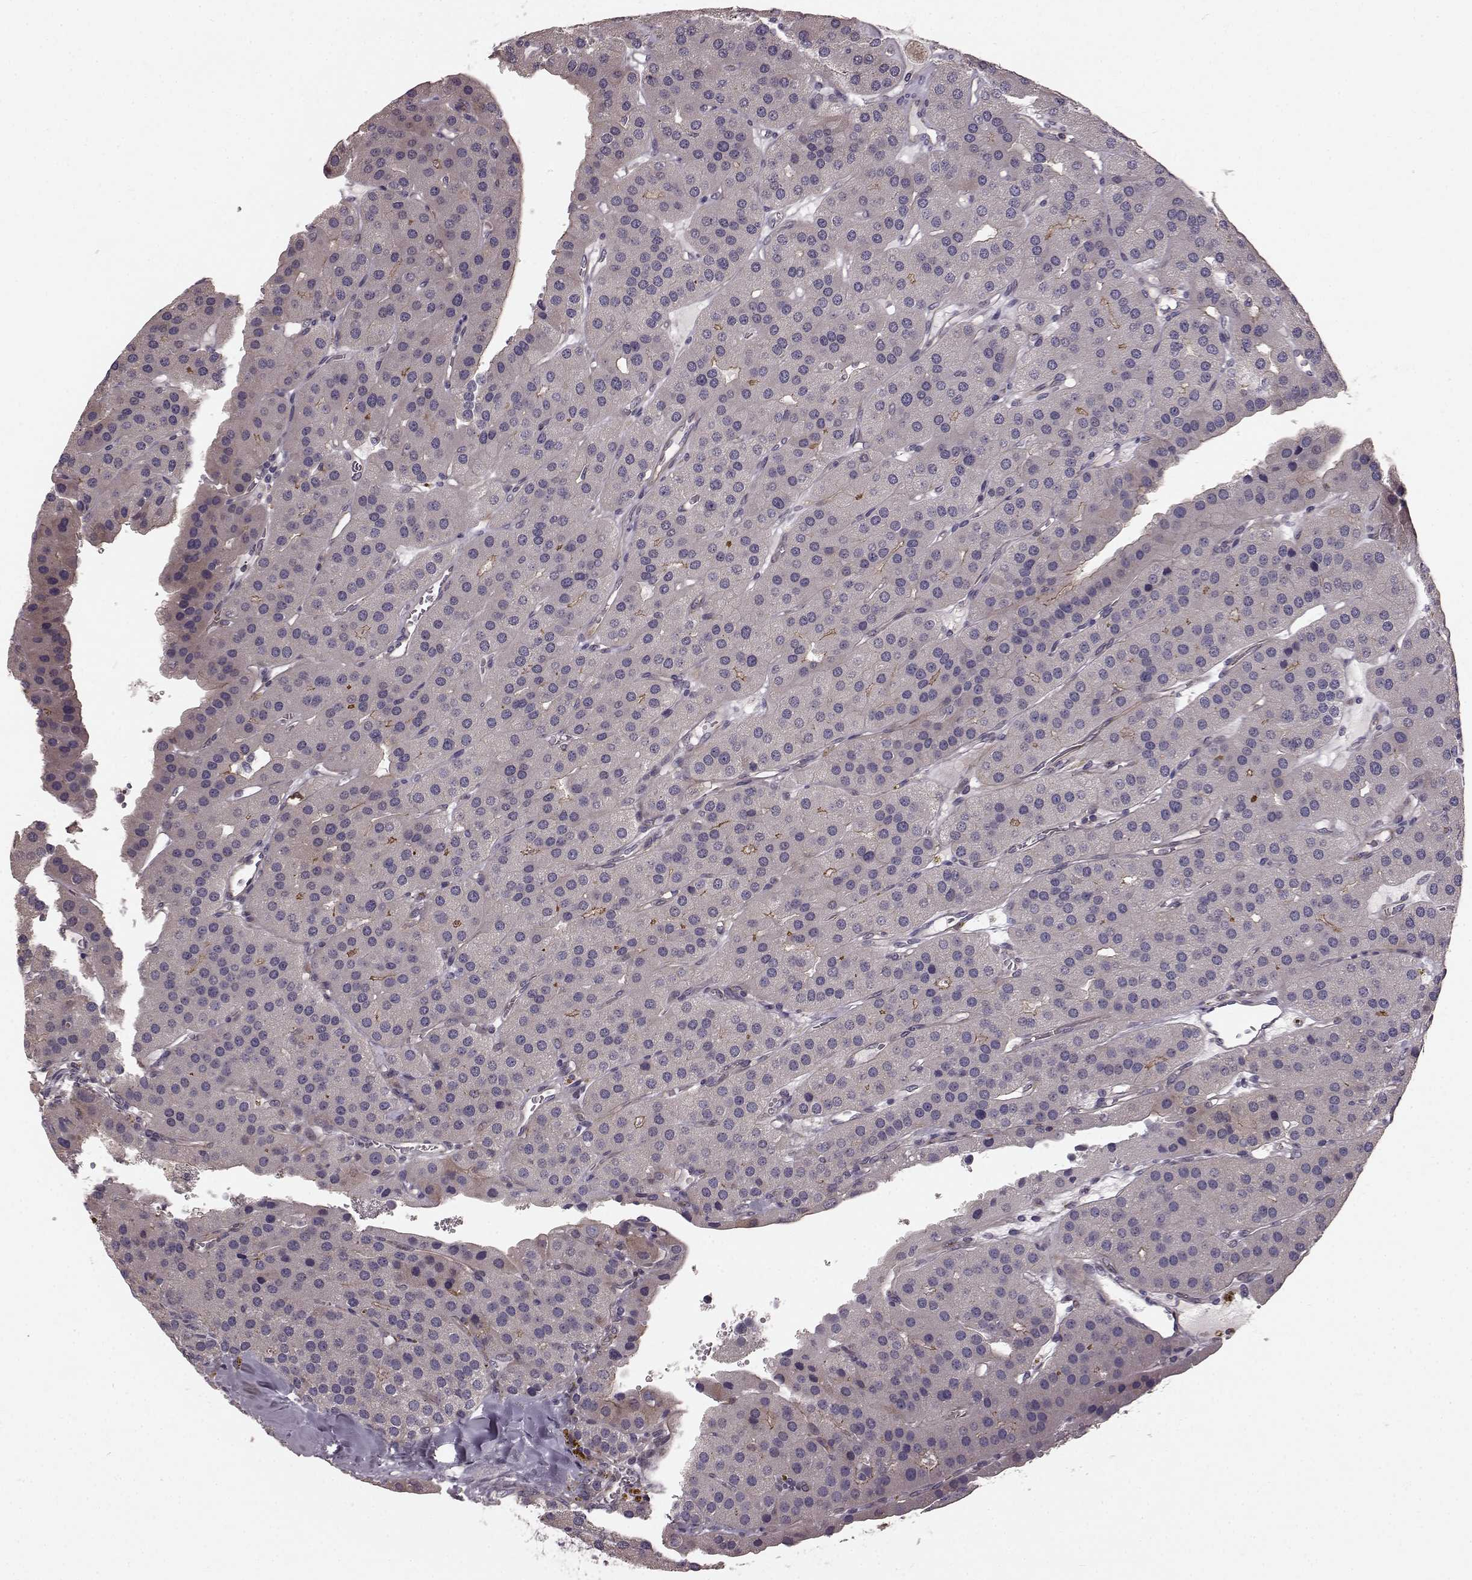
{"staining": {"intensity": "weak", "quantity": "<25%", "location": "cytoplasmic/membranous"}, "tissue": "parathyroid gland", "cell_type": "Glandular cells", "image_type": "normal", "snomed": [{"axis": "morphology", "description": "Normal tissue, NOS"}, {"axis": "morphology", "description": "Adenoma, NOS"}, {"axis": "topography", "description": "Parathyroid gland"}], "caption": "High power microscopy image of an immunohistochemistry histopathology image of normal parathyroid gland, revealing no significant staining in glandular cells. The staining was performed using DAB to visualize the protein expression in brown, while the nuclei were stained in blue with hematoxylin (Magnification: 20x).", "gene": "SLC22A18", "patient": {"sex": "female", "age": 86}}